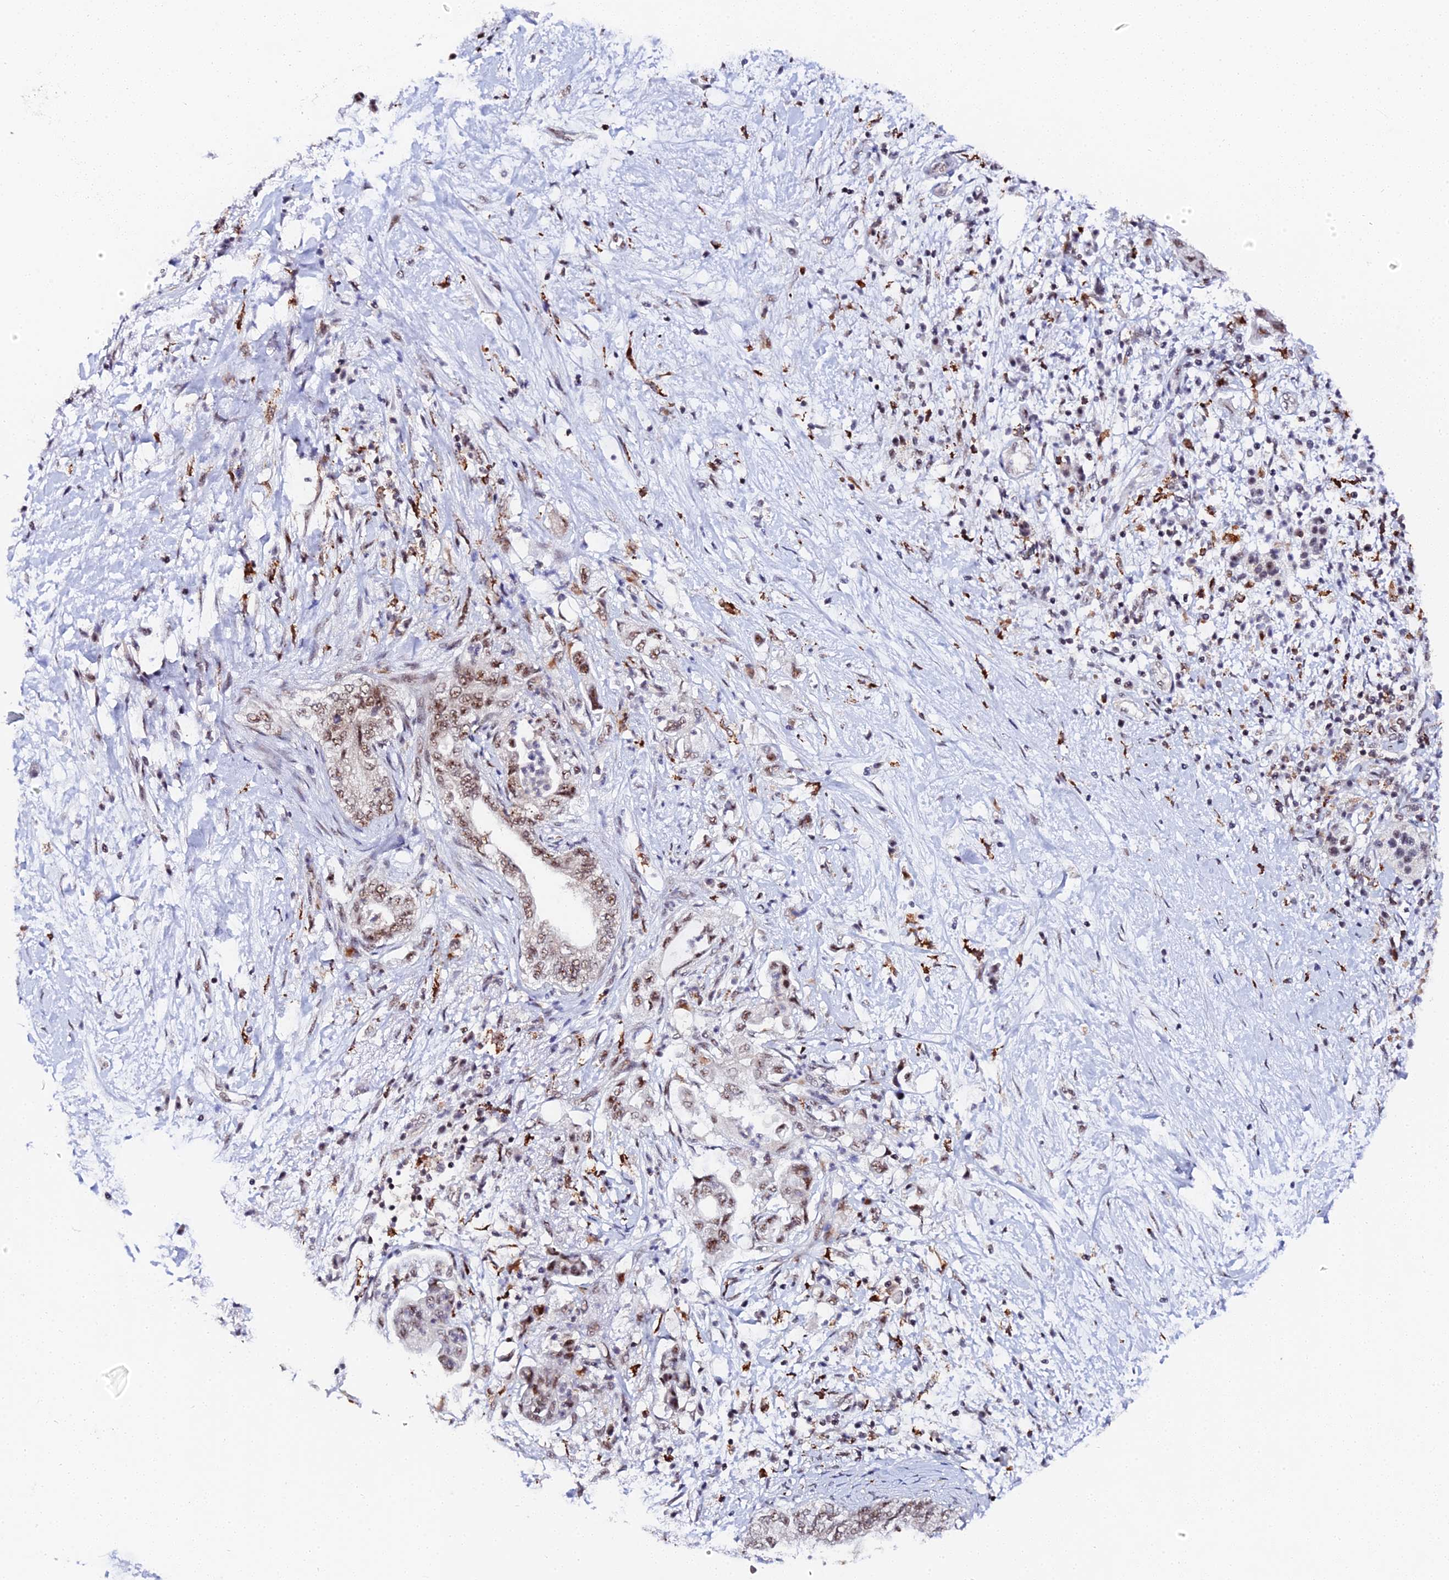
{"staining": {"intensity": "moderate", "quantity": ">75%", "location": "nuclear"}, "tissue": "pancreatic cancer", "cell_type": "Tumor cells", "image_type": "cancer", "snomed": [{"axis": "morphology", "description": "Adenocarcinoma, NOS"}, {"axis": "topography", "description": "Pancreas"}], "caption": "Immunohistochemical staining of human pancreatic adenocarcinoma exhibits medium levels of moderate nuclear protein staining in about >75% of tumor cells.", "gene": "MAGOHB", "patient": {"sex": "female", "age": 73}}